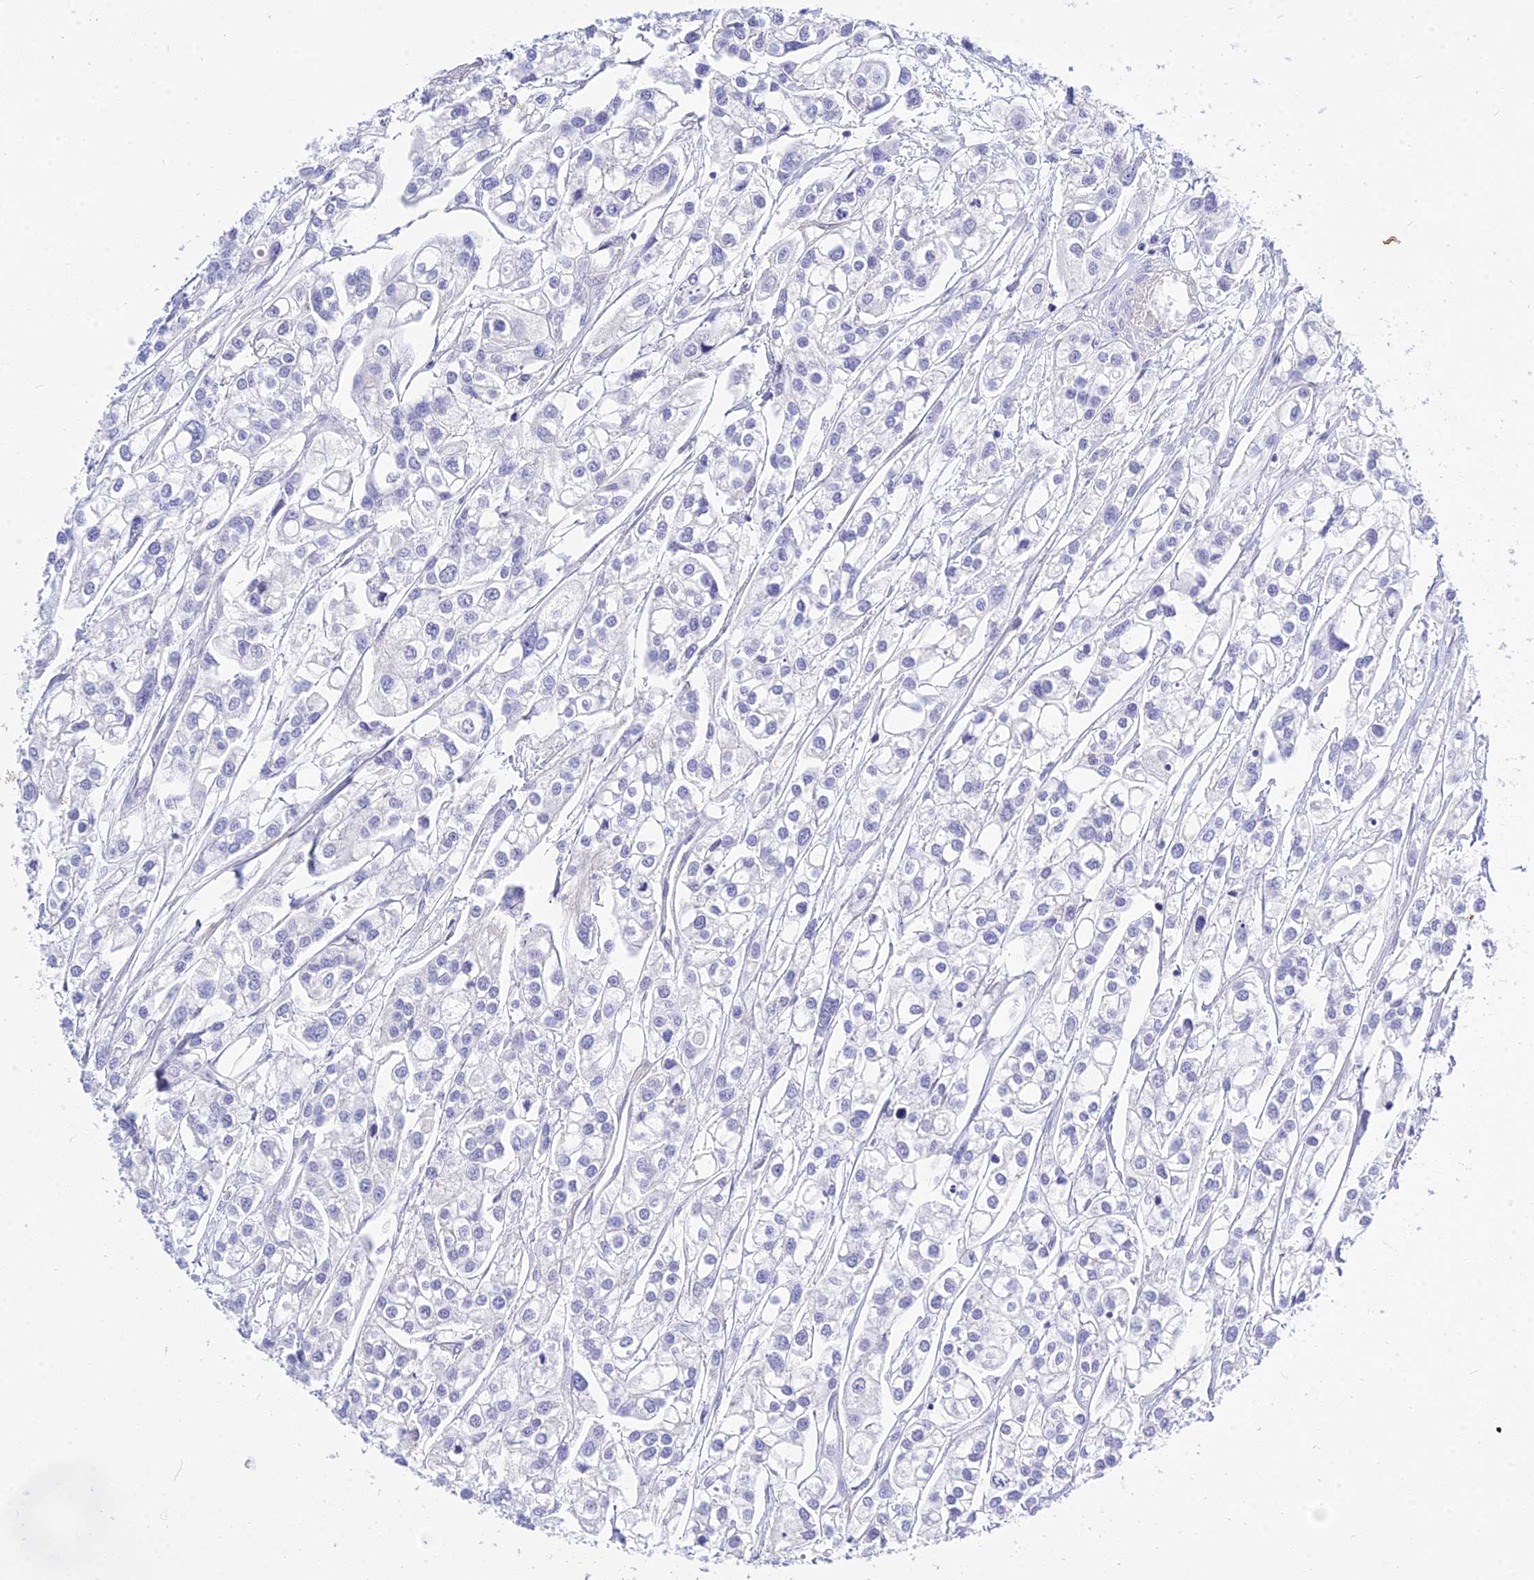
{"staining": {"intensity": "negative", "quantity": "none", "location": "none"}, "tissue": "urothelial cancer", "cell_type": "Tumor cells", "image_type": "cancer", "snomed": [{"axis": "morphology", "description": "Urothelial carcinoma, High grade"}, {"axis": "topography", "description": "Urinary bladder"}], "caption": "This is a micrograph of immunohistochemistry staining of high-grade urothelial carcinoma, which shows no positivity in tumor cells.", "gene": "DEFB107A", "patient": {"sex": "male", "age": 67}}